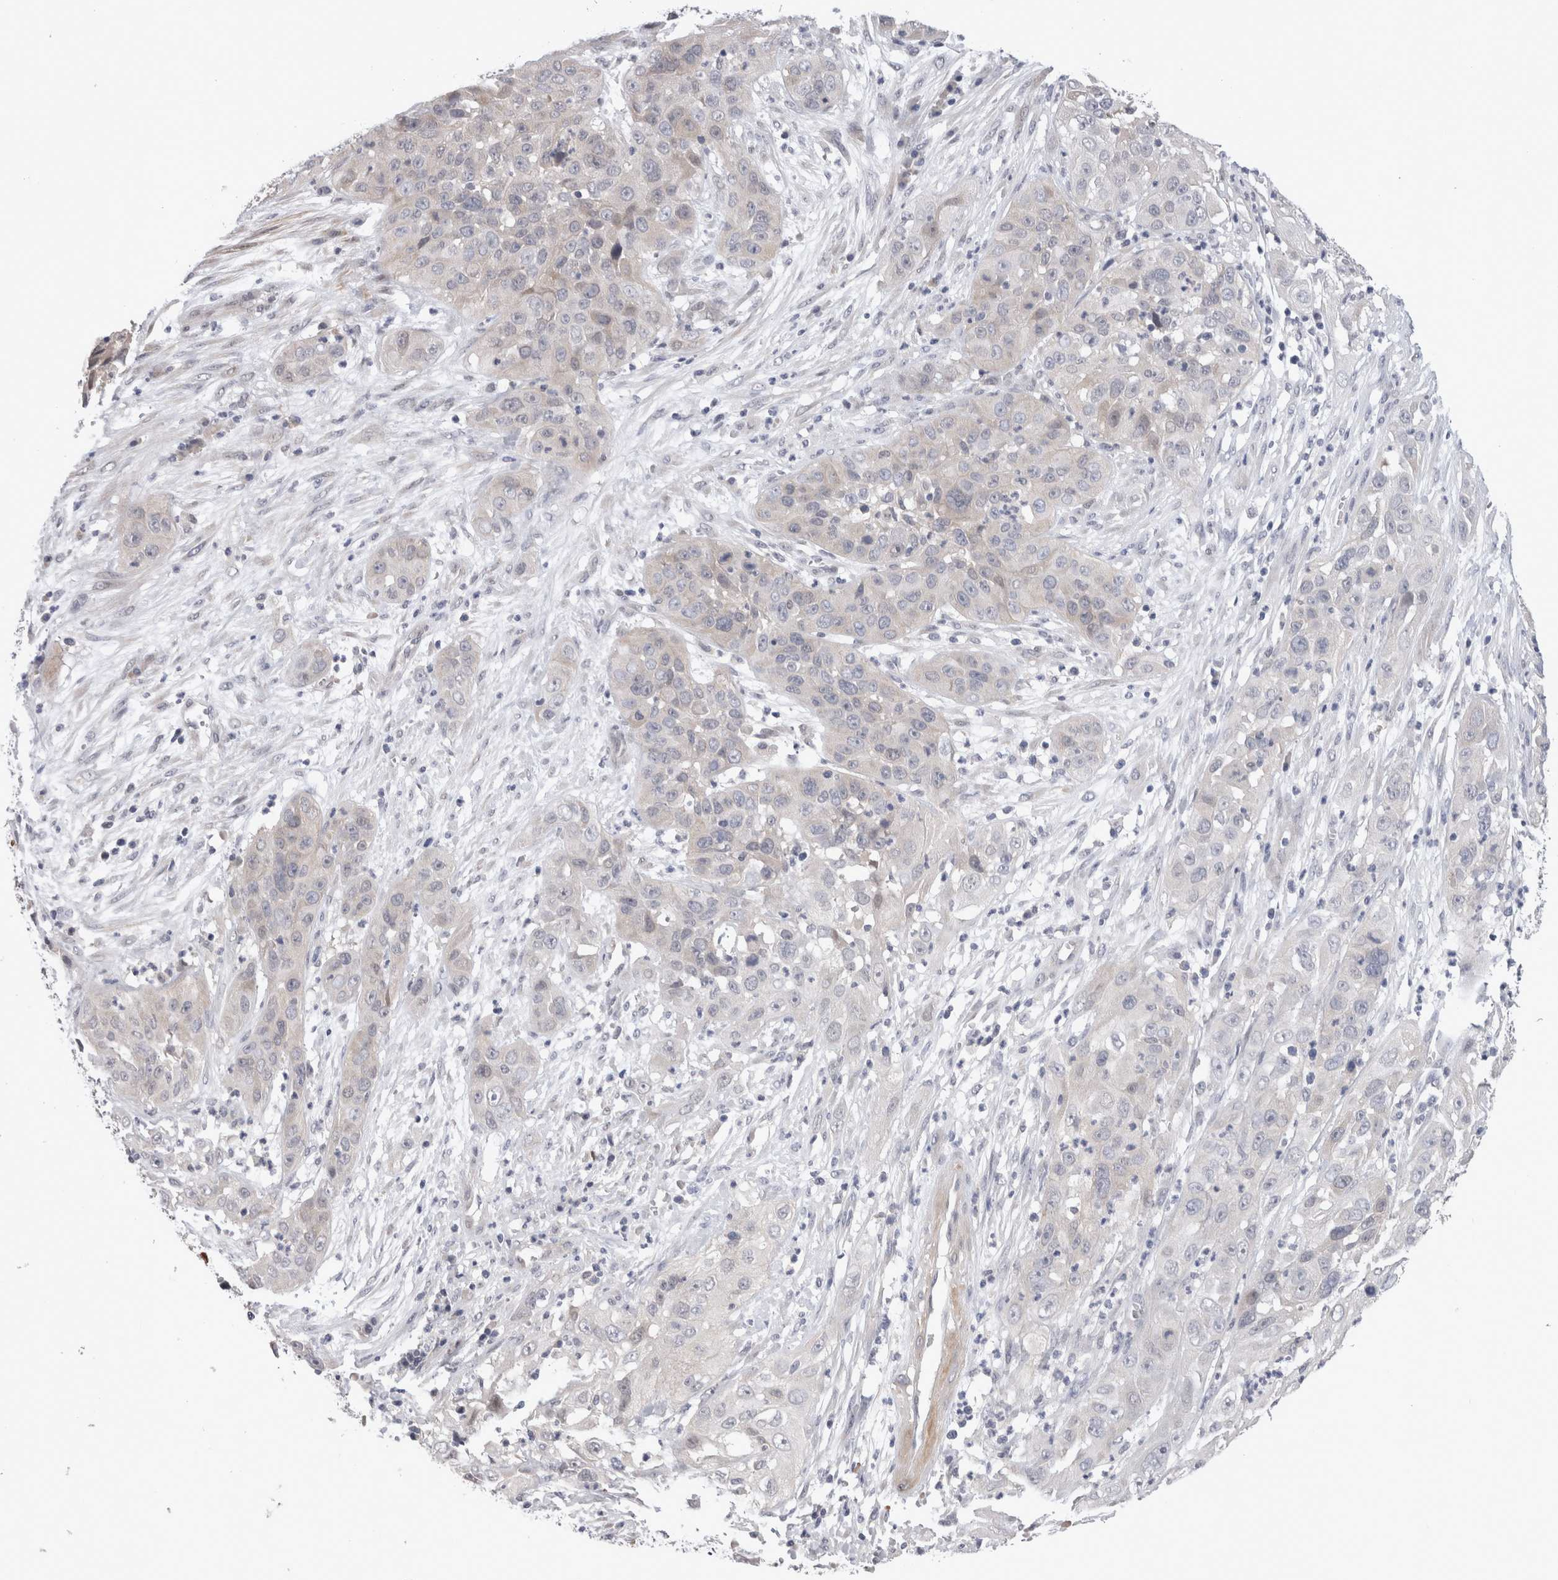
{"staining": {"intensity": "negative", "quantity": "none", "location": "none"}, "tissue": "cervical cancer", "cell_type": "Tumor cells", "image_type": "cancer", "snomed": [{"axis": "morphology", "description": "Squamous cell carcinoma, NOS"}, {"axis": "topography", "description": "Cervix"}], "caption": "Human cervical cancer (squamous cell carcinoma) stained for a protein using immunohistochemistry (IHC) reveals no staining in tumor cells.", "gene": "CRYBG1", "patient": {"sex": "female", "age": 32}}